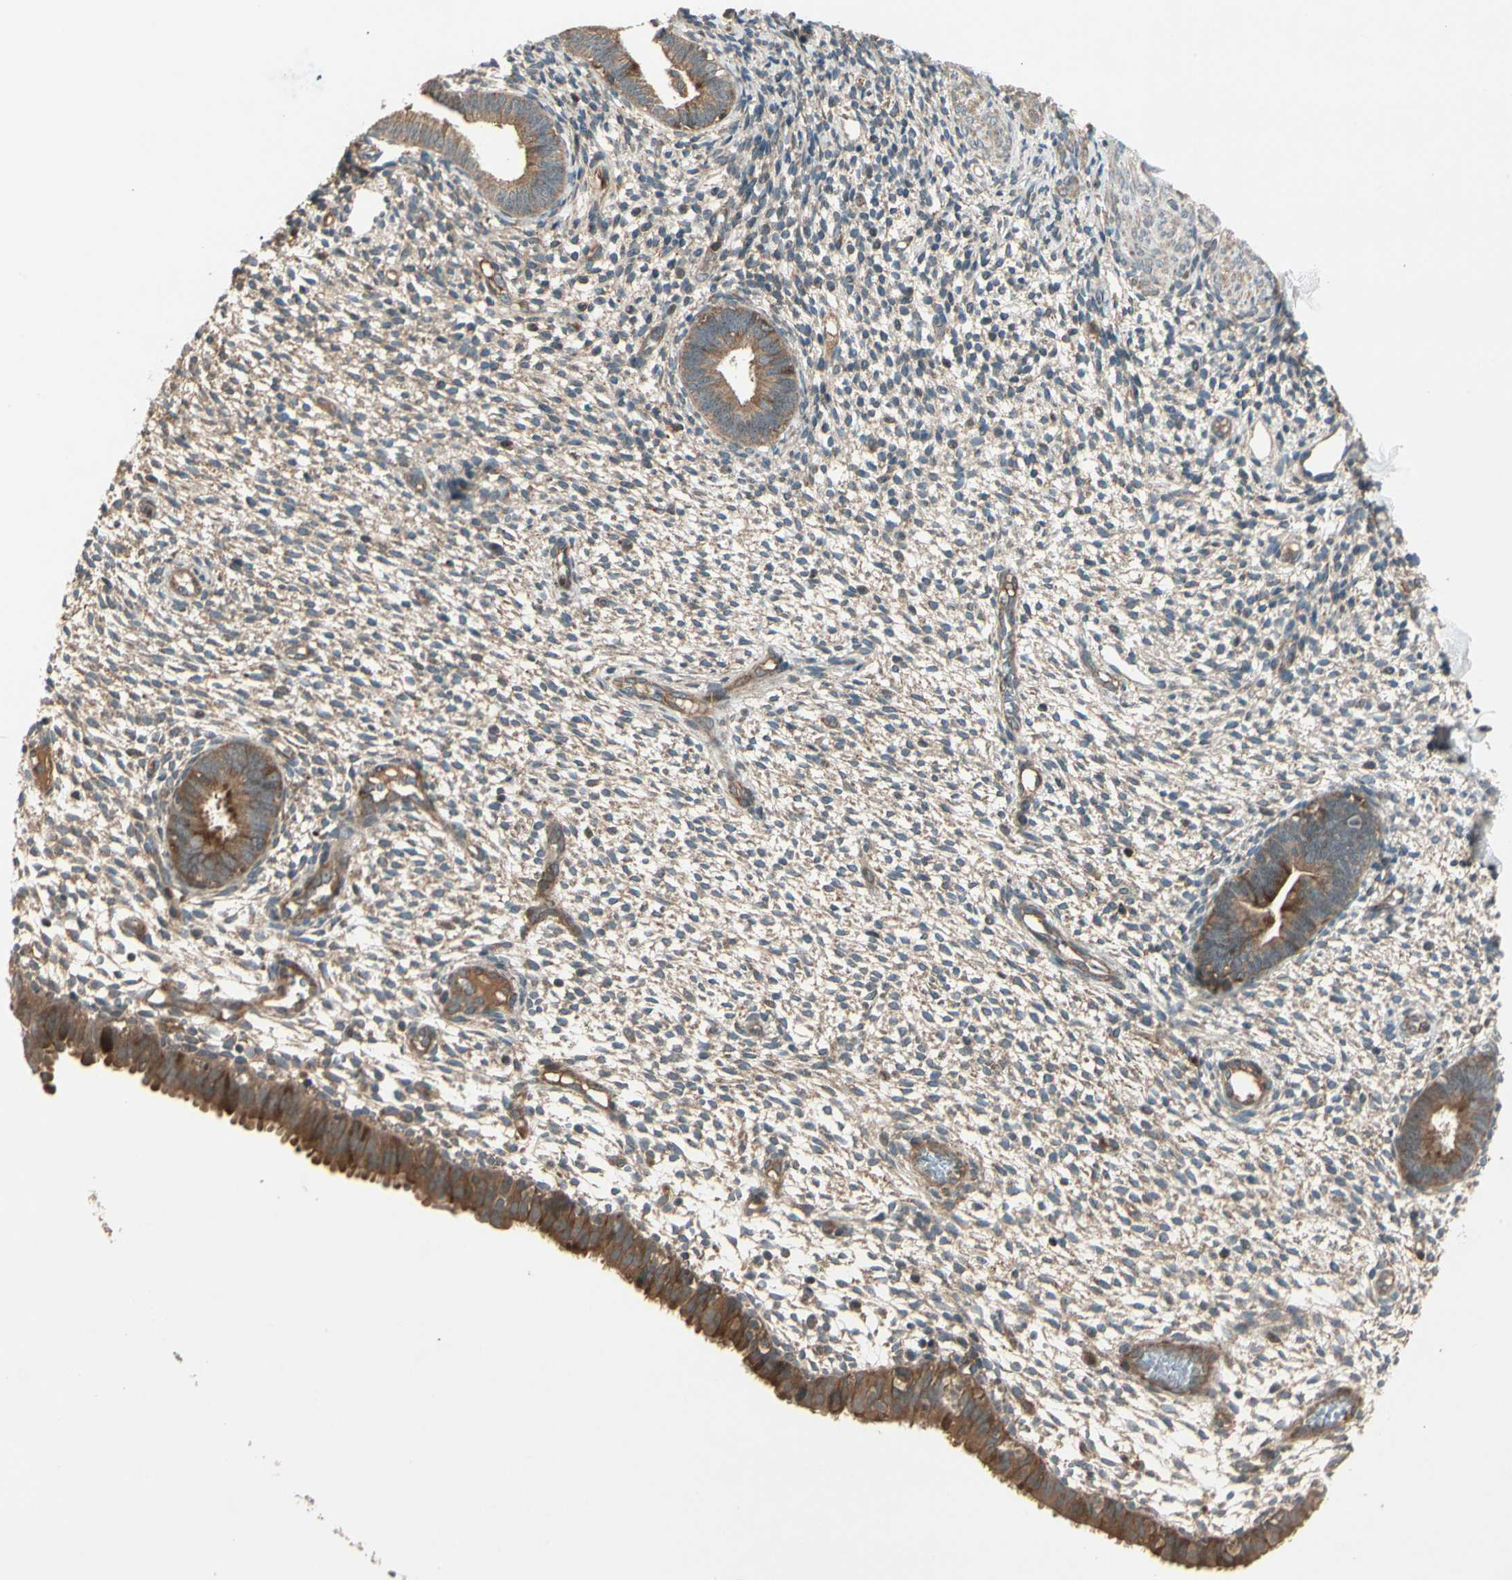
{"staining": {"intensity": "weak", "quantity": ">75%", "location": "cytoplasmic/membranous"}, "tissue": "endometrium", "cell_type": "Cells in endometrial stroma", "image_type": "normal", "snomed": [{"axis": "morphology", "description": "Normal tissue, NOS"}, {"axis": "topography", "description": "Endometrium"}], "caption": "This is an image of IHC staining of benign endometrium, which shows weak positivity in the cytoplasmic/membranous of cells in endometrial stroma.", "gene": "ACVR1C", "patient": {"sex": "female", "age": 61}}